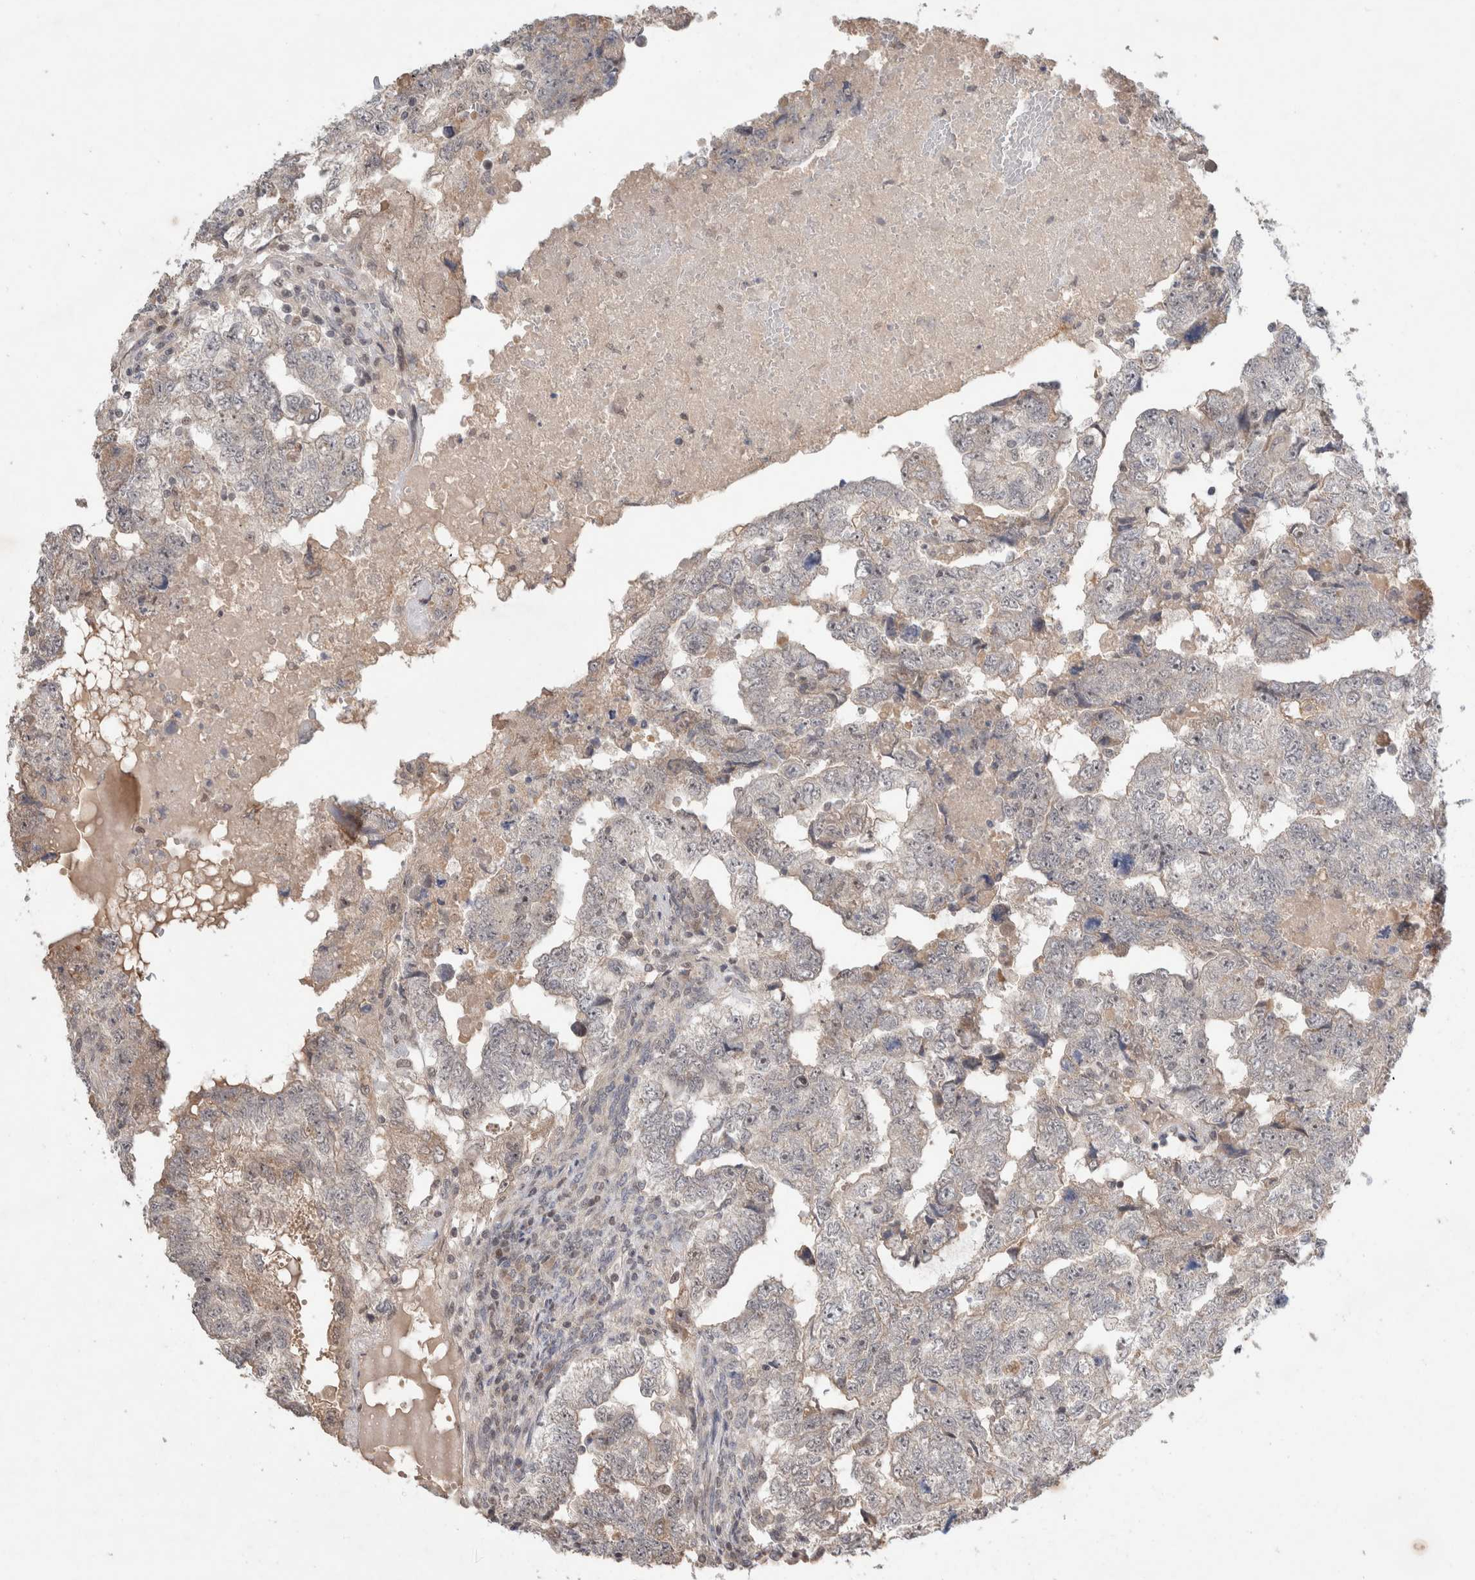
{"staining": {"intensity": "negative", "quantity": "none", "location": "none"}, "tissue": "testis cancer", "cell_type": "Tumor cells", "image_type": "cancer", "snomed": [{"axis": "morphology", "description": "Carcinoma, Embryonal, NOS"}, {"axis": "topography", "description": "Testis"}], "caption": "This is an immunohistochemistry (IHC) photomicrograph of testis cancer (embryonal carcinoma). There is no positivity in tumor cells.", "gene": "SYDE2", "patient": {"sex": "male", "age": 36}}